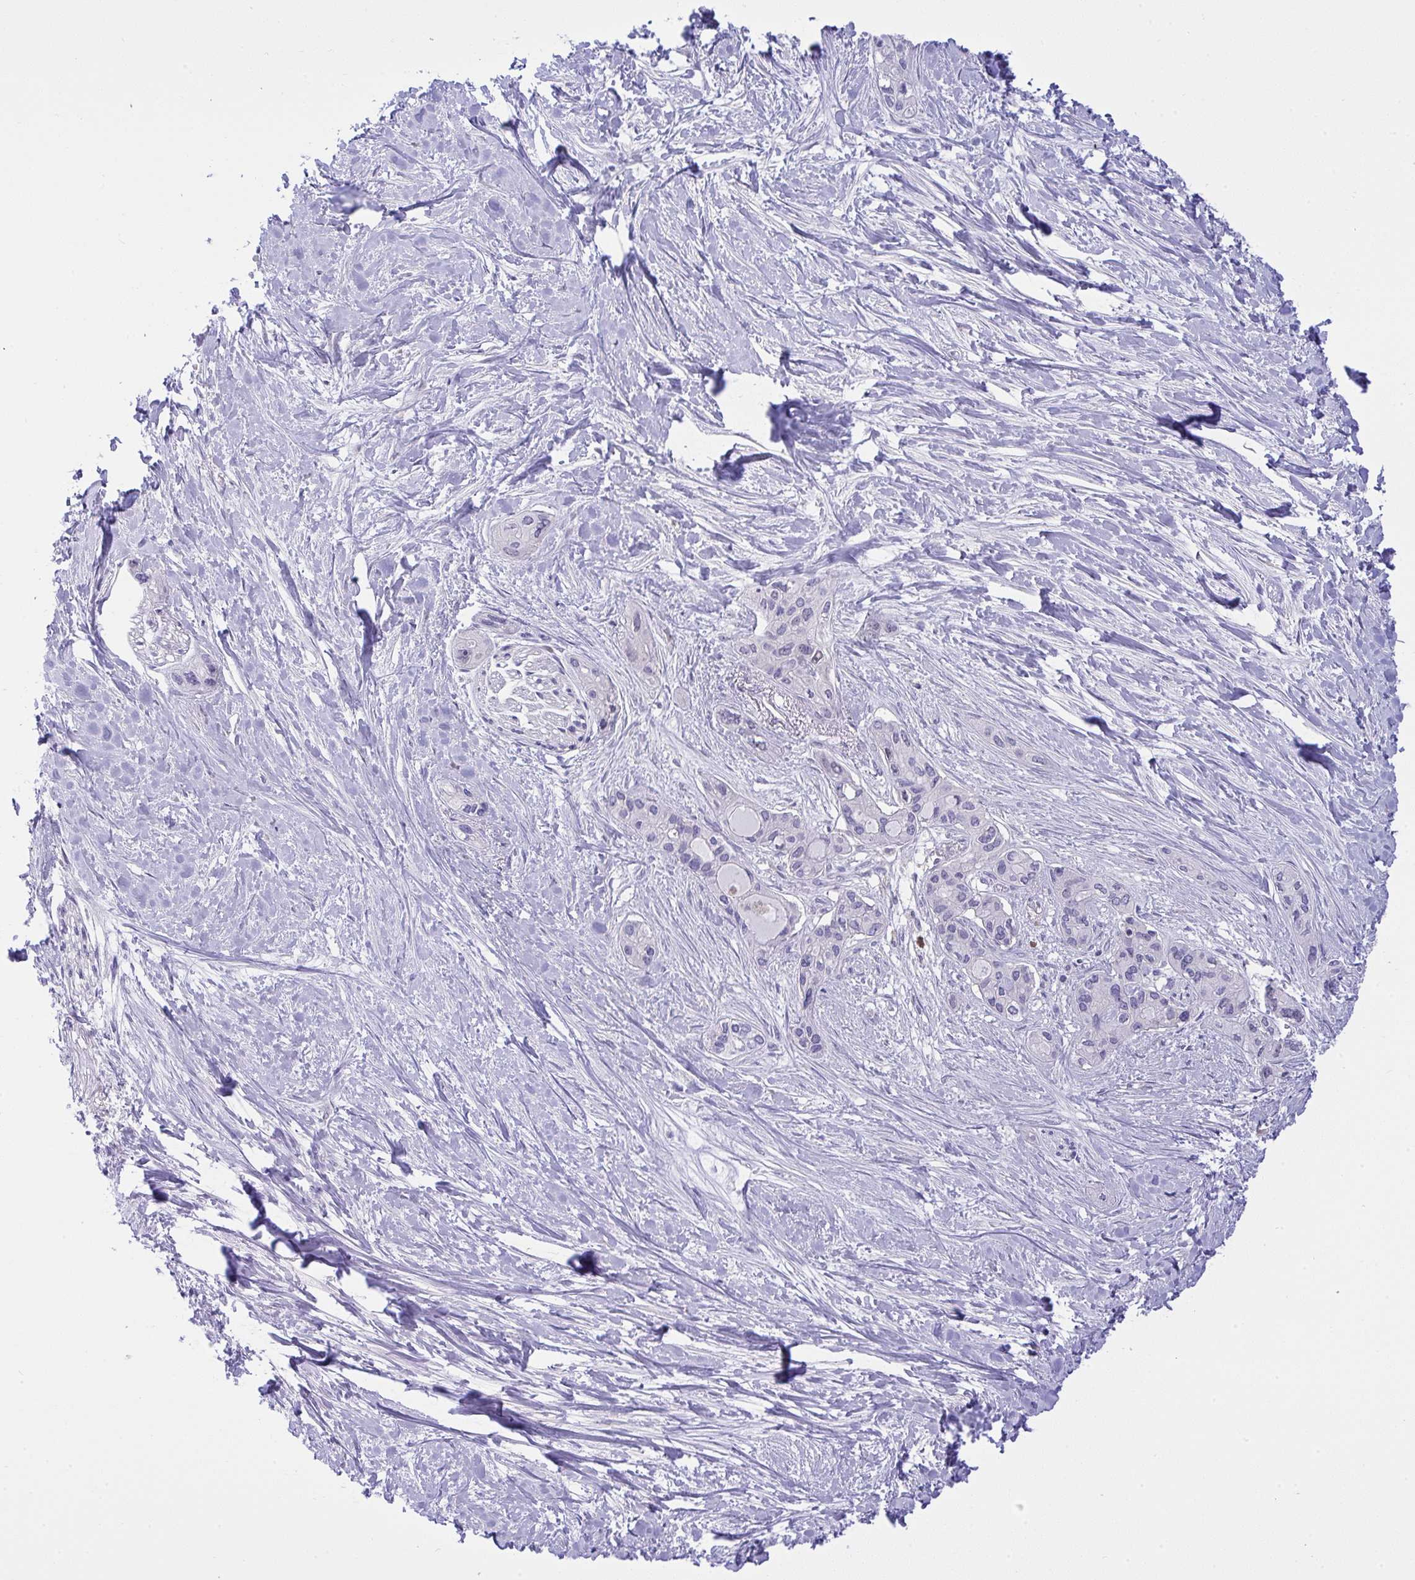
{"staining": {"intensity": "negative", "quantity": "none", "location": "none"}, "tissue": "pancreatic cancer", "cell_type": "Tumor cells", "image_type": "cancer", "snomed": [{"axis": "morphology", "description": "Adenocarcinoma, NOS"}, {"axis": "topography", "description": "Pancreas"}], "caption": "Immunohistochemistry photomicrograph of neoplastic tissue: human adenocarcinoma (pancreatic) stained with DAB demonstrates no significant protein expression in tumor cells.", "gene": "ZNF554", "patient": {"sex": "female", "age": 50}}